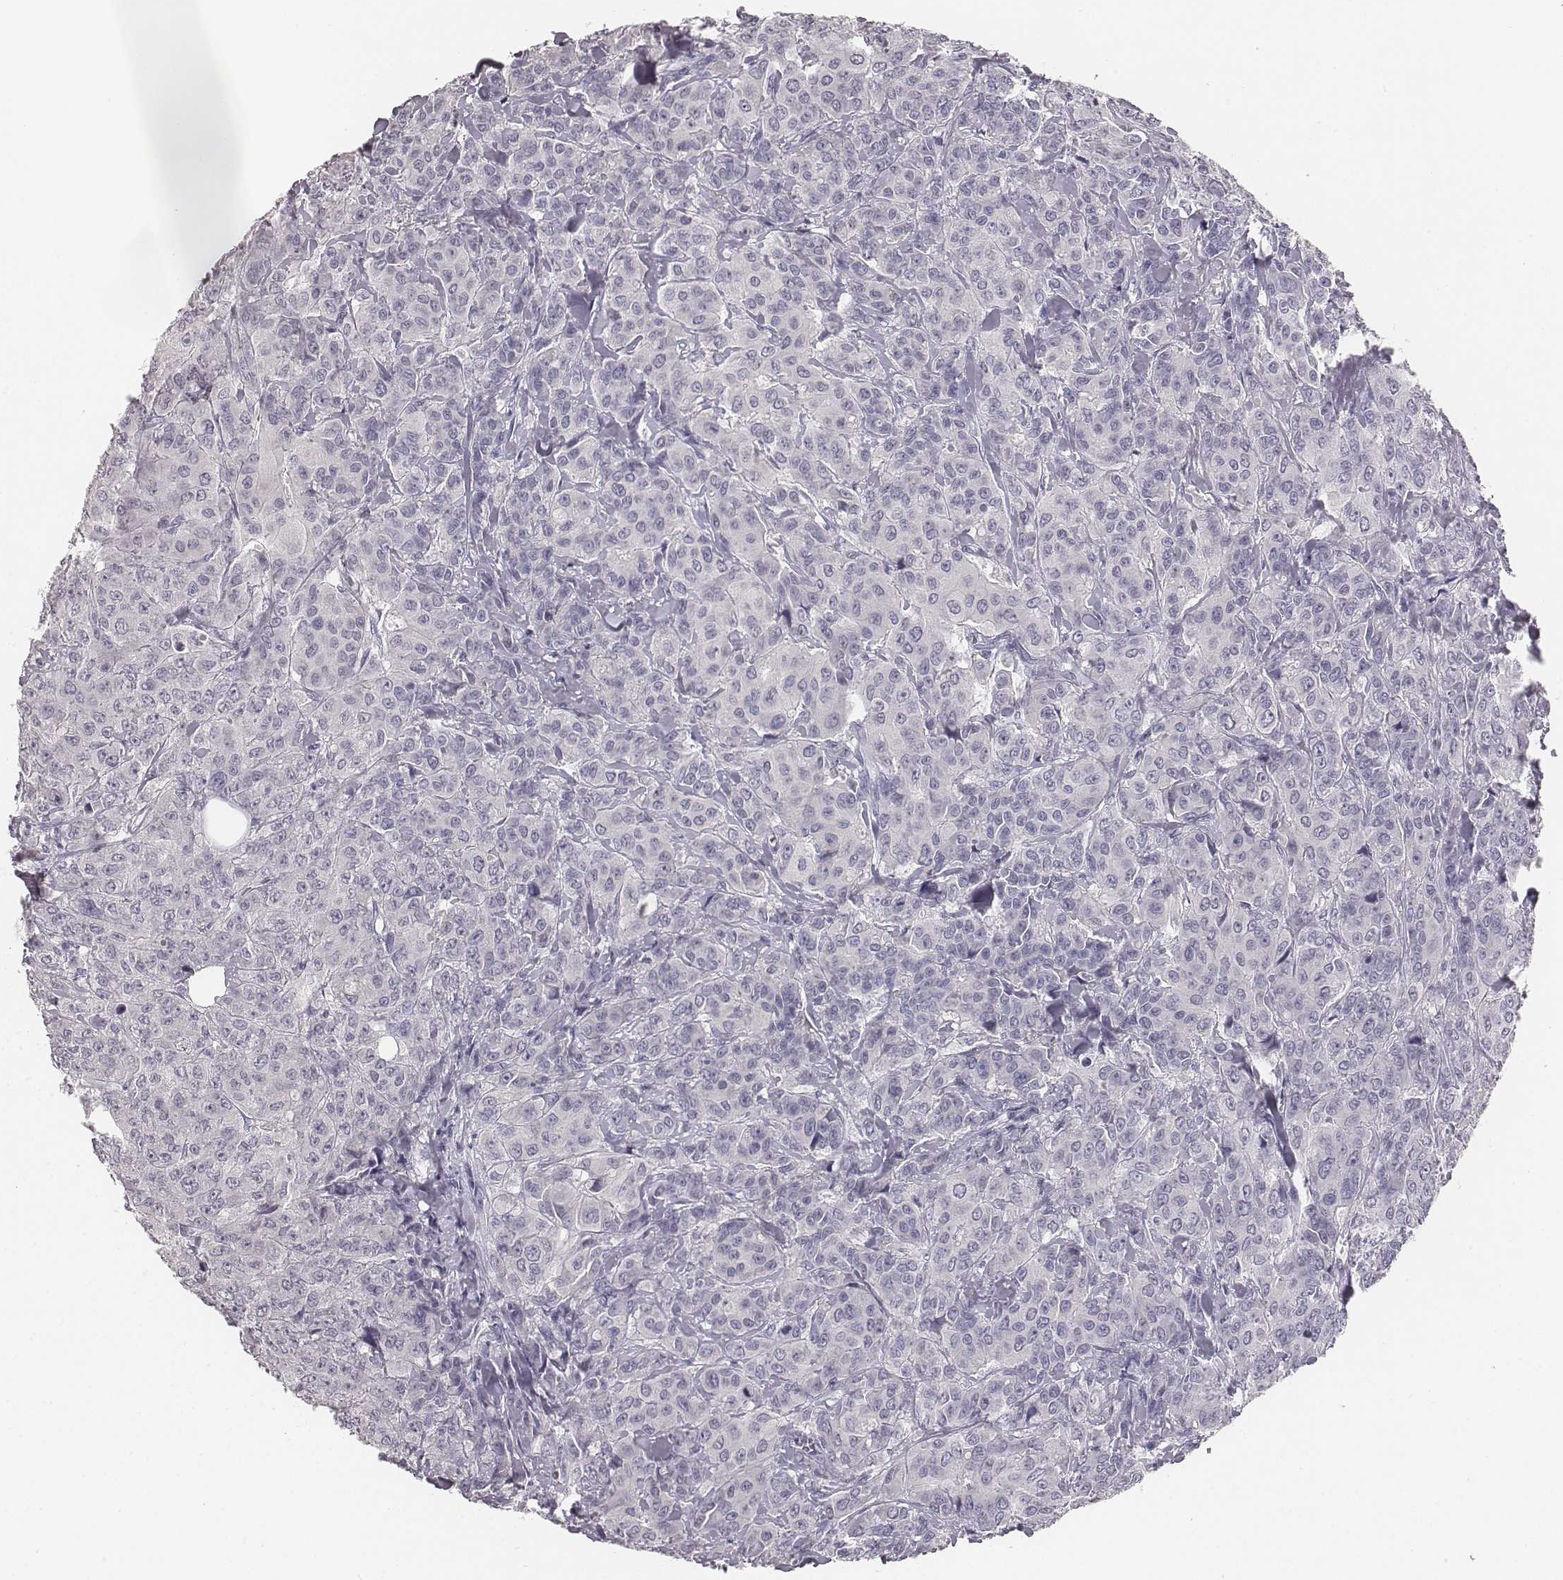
{"staining": {"intensity": "negative", "quantity": "none", "location": "none"}, "tissue": "breast cancer", "cell_type": "Tumor cells", "image_type": "cancer", "snomed": [{"axis": "morphology", "description": "Duct carcinoma"}, {"axis": "topography", "description": "Breast"}], "caption": "IHC histopathology image of human breast cancer (invasive ductal carcinoma) stained for a protein (brown), which exhibits no positivity in tumor cells. (DAB (3,3'-diaminobenzidine) immunohistochemistry (IHC) with hematoxylin counter stain).", "gene": "MYH6", "patient": {"sex": "female", "age": 43}}